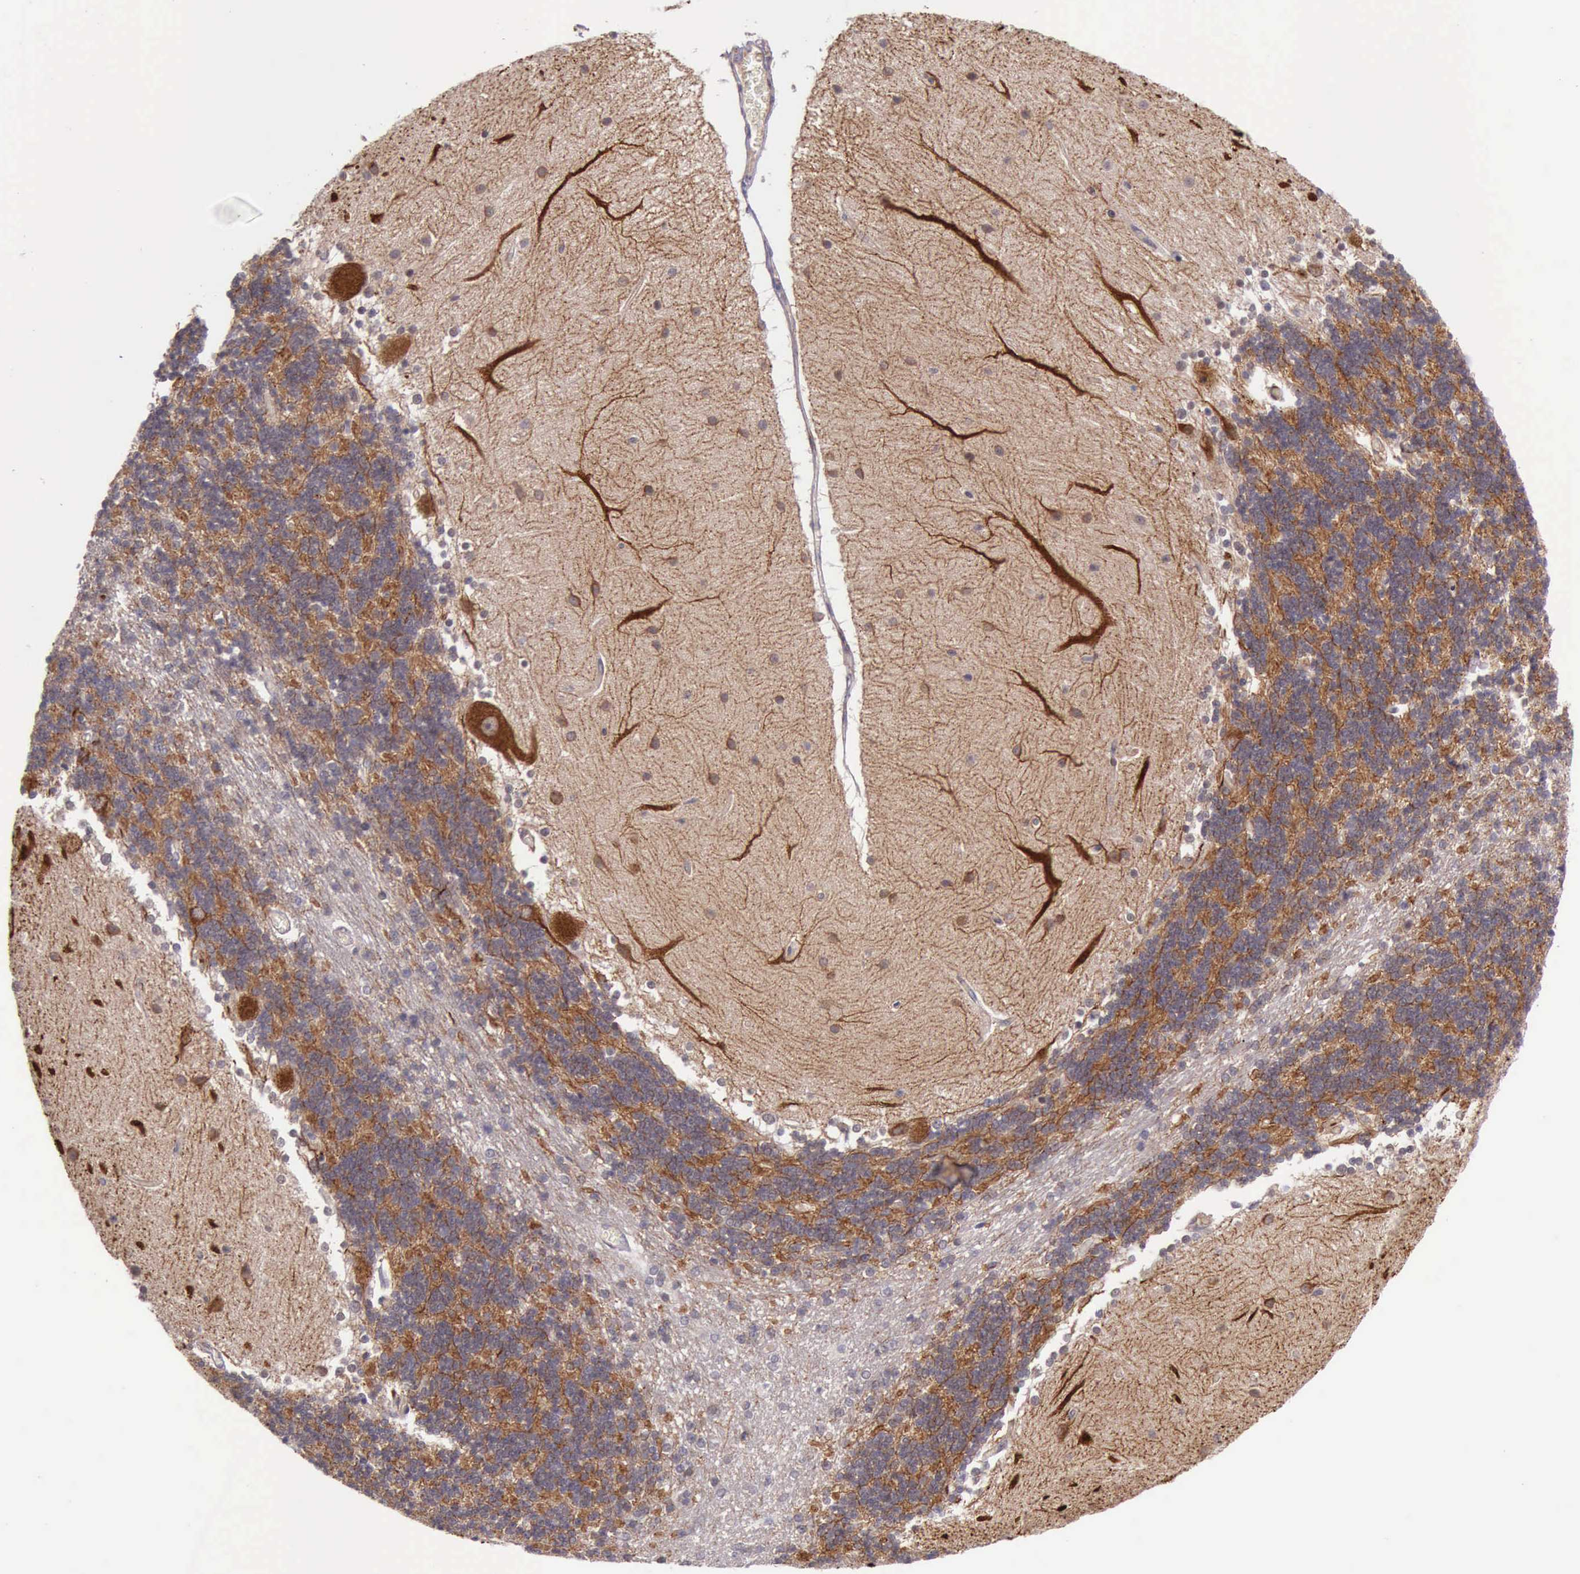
{"staining": {"intensity": "negative", "quantity": "none", "location": "none"}, "tissue": "cerebellum", "cell_type": "Cells in granular layer", "image_type": "normal", "snomed": [{"axis": "morphology", "description": "Normal tissue, NOS"}, {"axis": "topography", "description": "Cerebellum"}], "caption": "Immunohistochemistry histopathology image of normal cerebellum: cerebellum stained with DAB reveals no significant protein expression in cells in granular layer.", "gene": "PRICKLE3", "patient": {"sex": "female", "age": 54}}